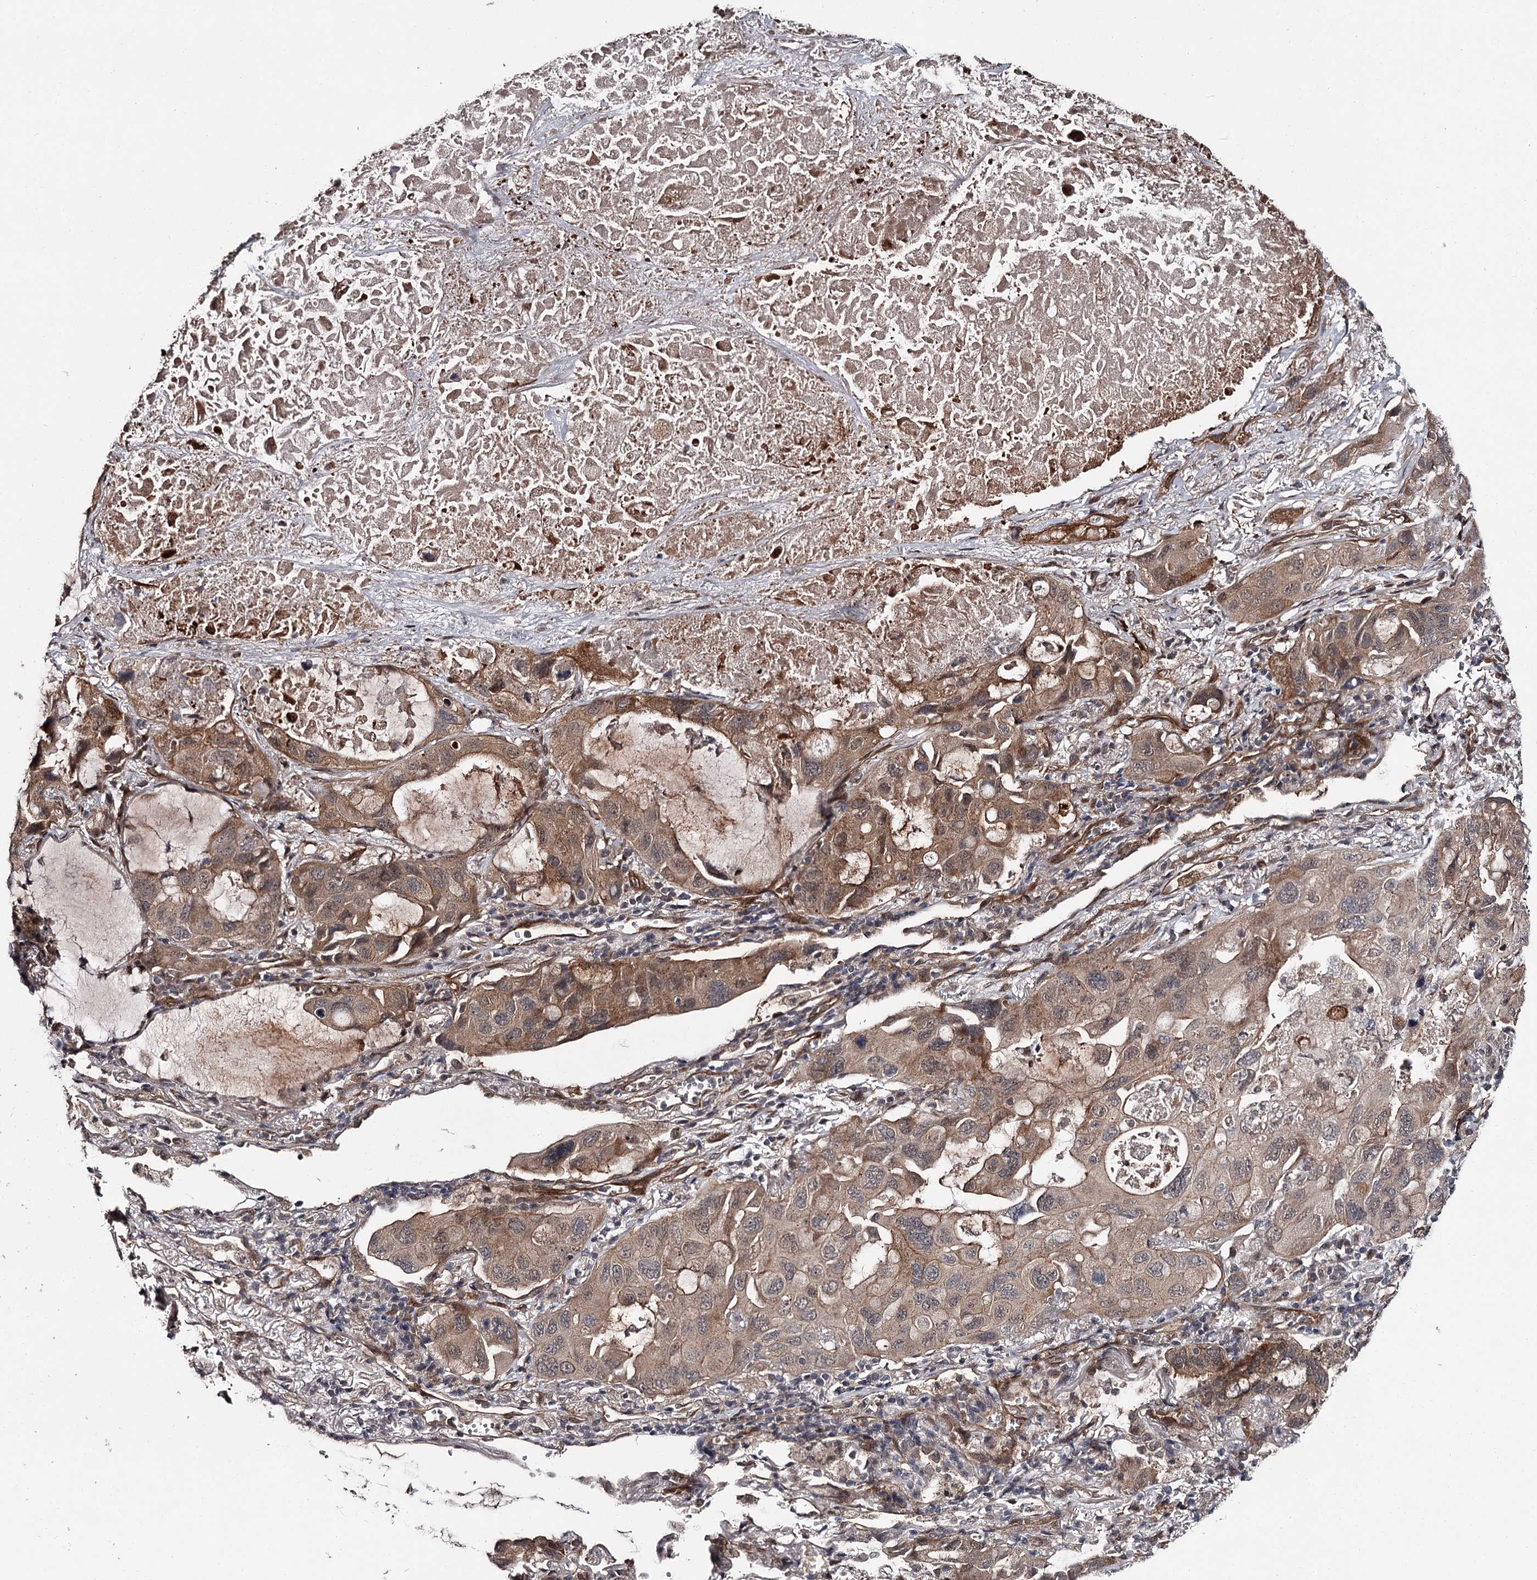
{"staining": {"intensity": "moderate", "quantity": ">75%", "location": "cytoplasmic/membranous"}, "tissue": "lung cancer", "cell_type": "Tumor cells", "image_type": "cancer", "snomed": [{"axis": "morphology", "description": "Squamous cell carcinoma, NOS"}, {"axis": "topography", "description": "Lung"}], "caption": "Moderate cytoplasmic/membranous staining is appreciated in approximately >75% of tumor cells in lung cancer. (DAB (3,3'-diaminobenzidine) = brown stain, brightfield microscopy at high magnification).", "gene": "CDC42EP2", "patient": {"sex": "female", "age": 73}}